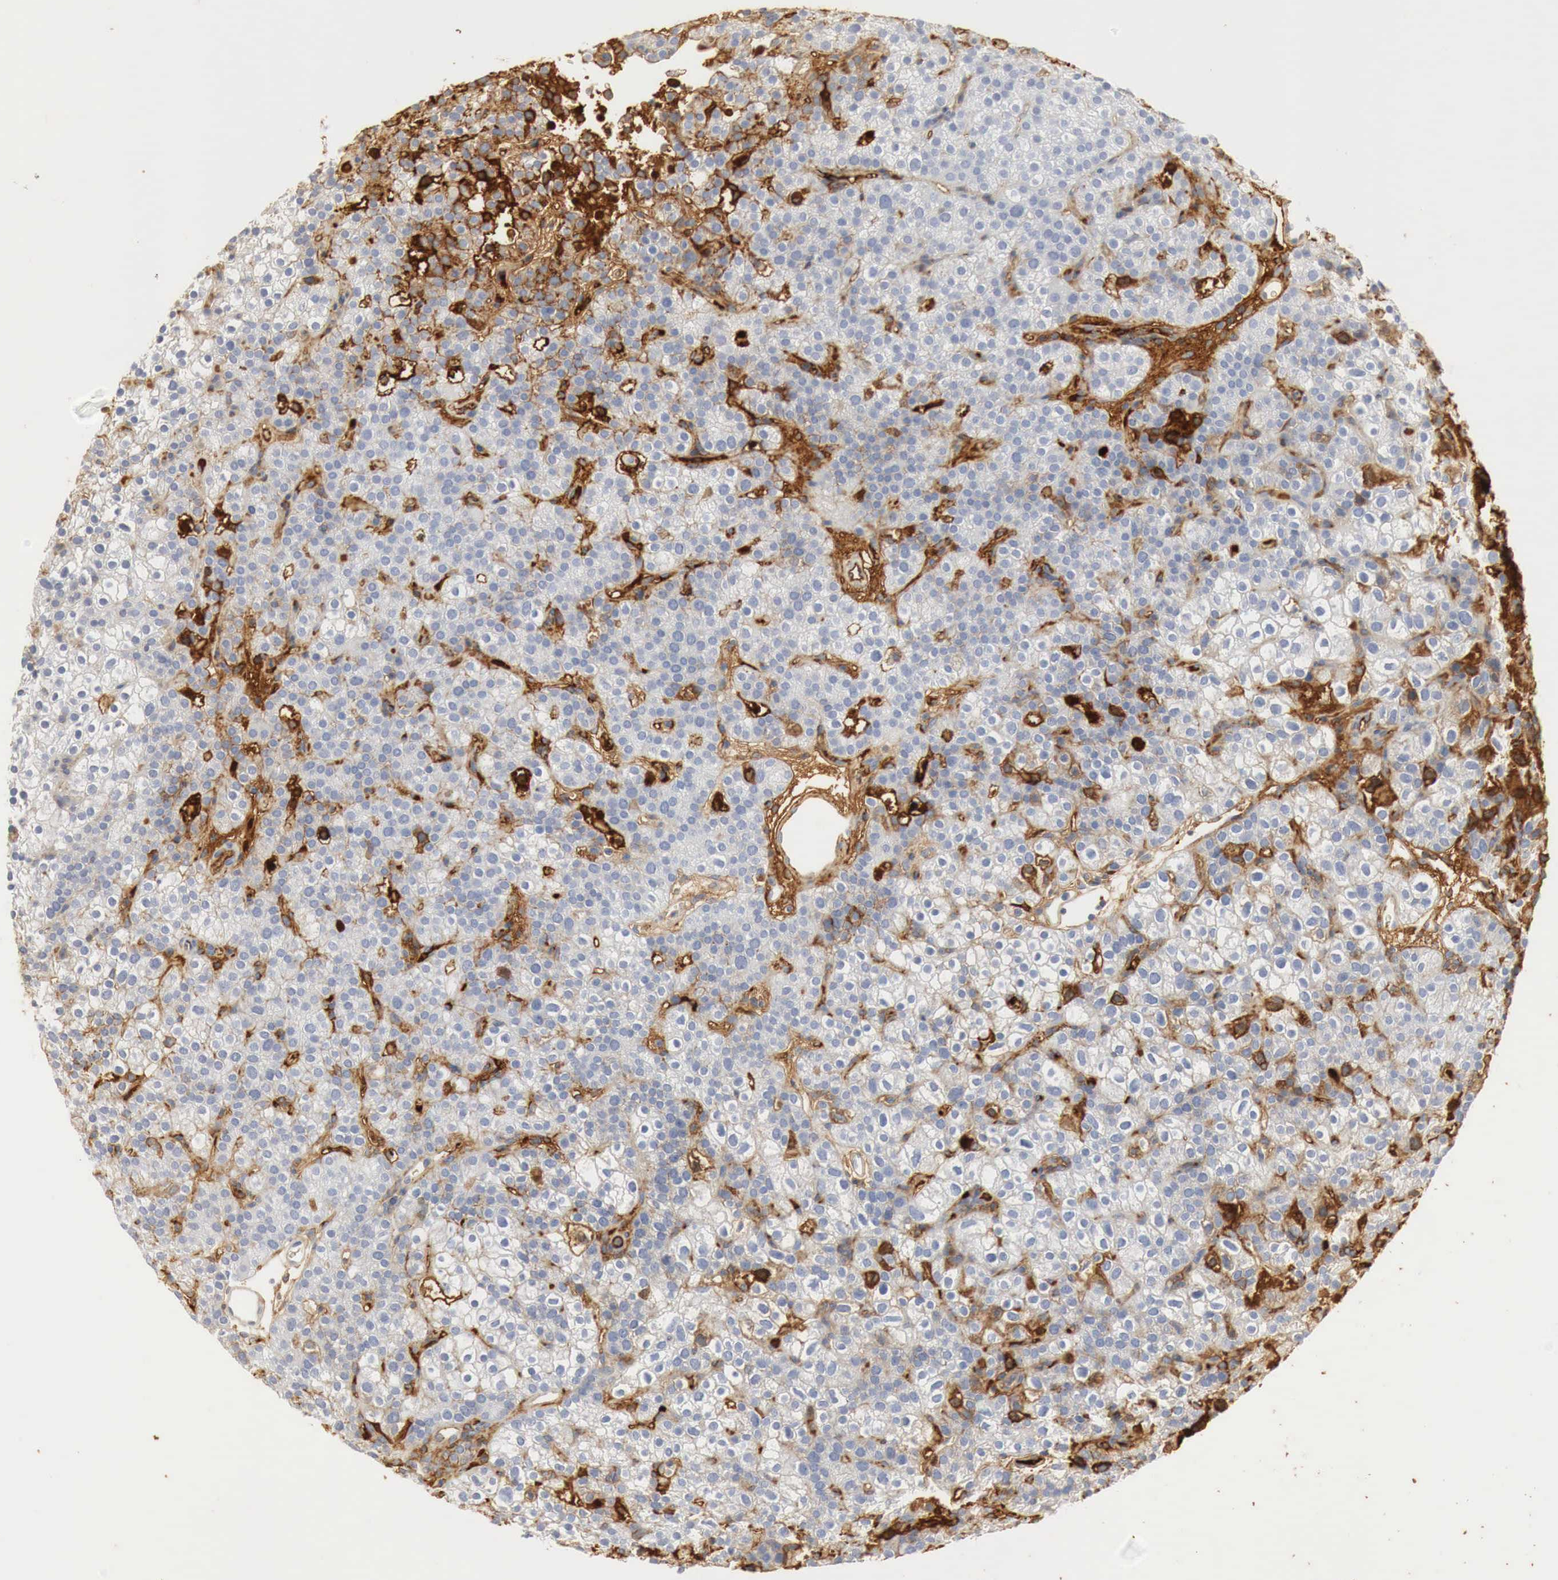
{"staining": {"intensity": "moderate", "quantity": "25%-75%", "location": "cytoplasmic/membranous"}, "tissue": "parathyroid gland", "cell_type": "Glandular cells", "image_type": "normal", "snomed": [{"axis": "morphology", "description": "Normal tissue, NOS"}, {"axis": "topography", "description": "Parathyroid gland"}], "caption": "This photomicrograph reveals immunohistochemistry staining of unremarkable human parathyroid gland, with medium moderate cytoplasmic/membranous positivity in approximately 25%-75% of glandular cells.", "gene": "IGLC3", "patient": {"sex": "male", "age": 71}}